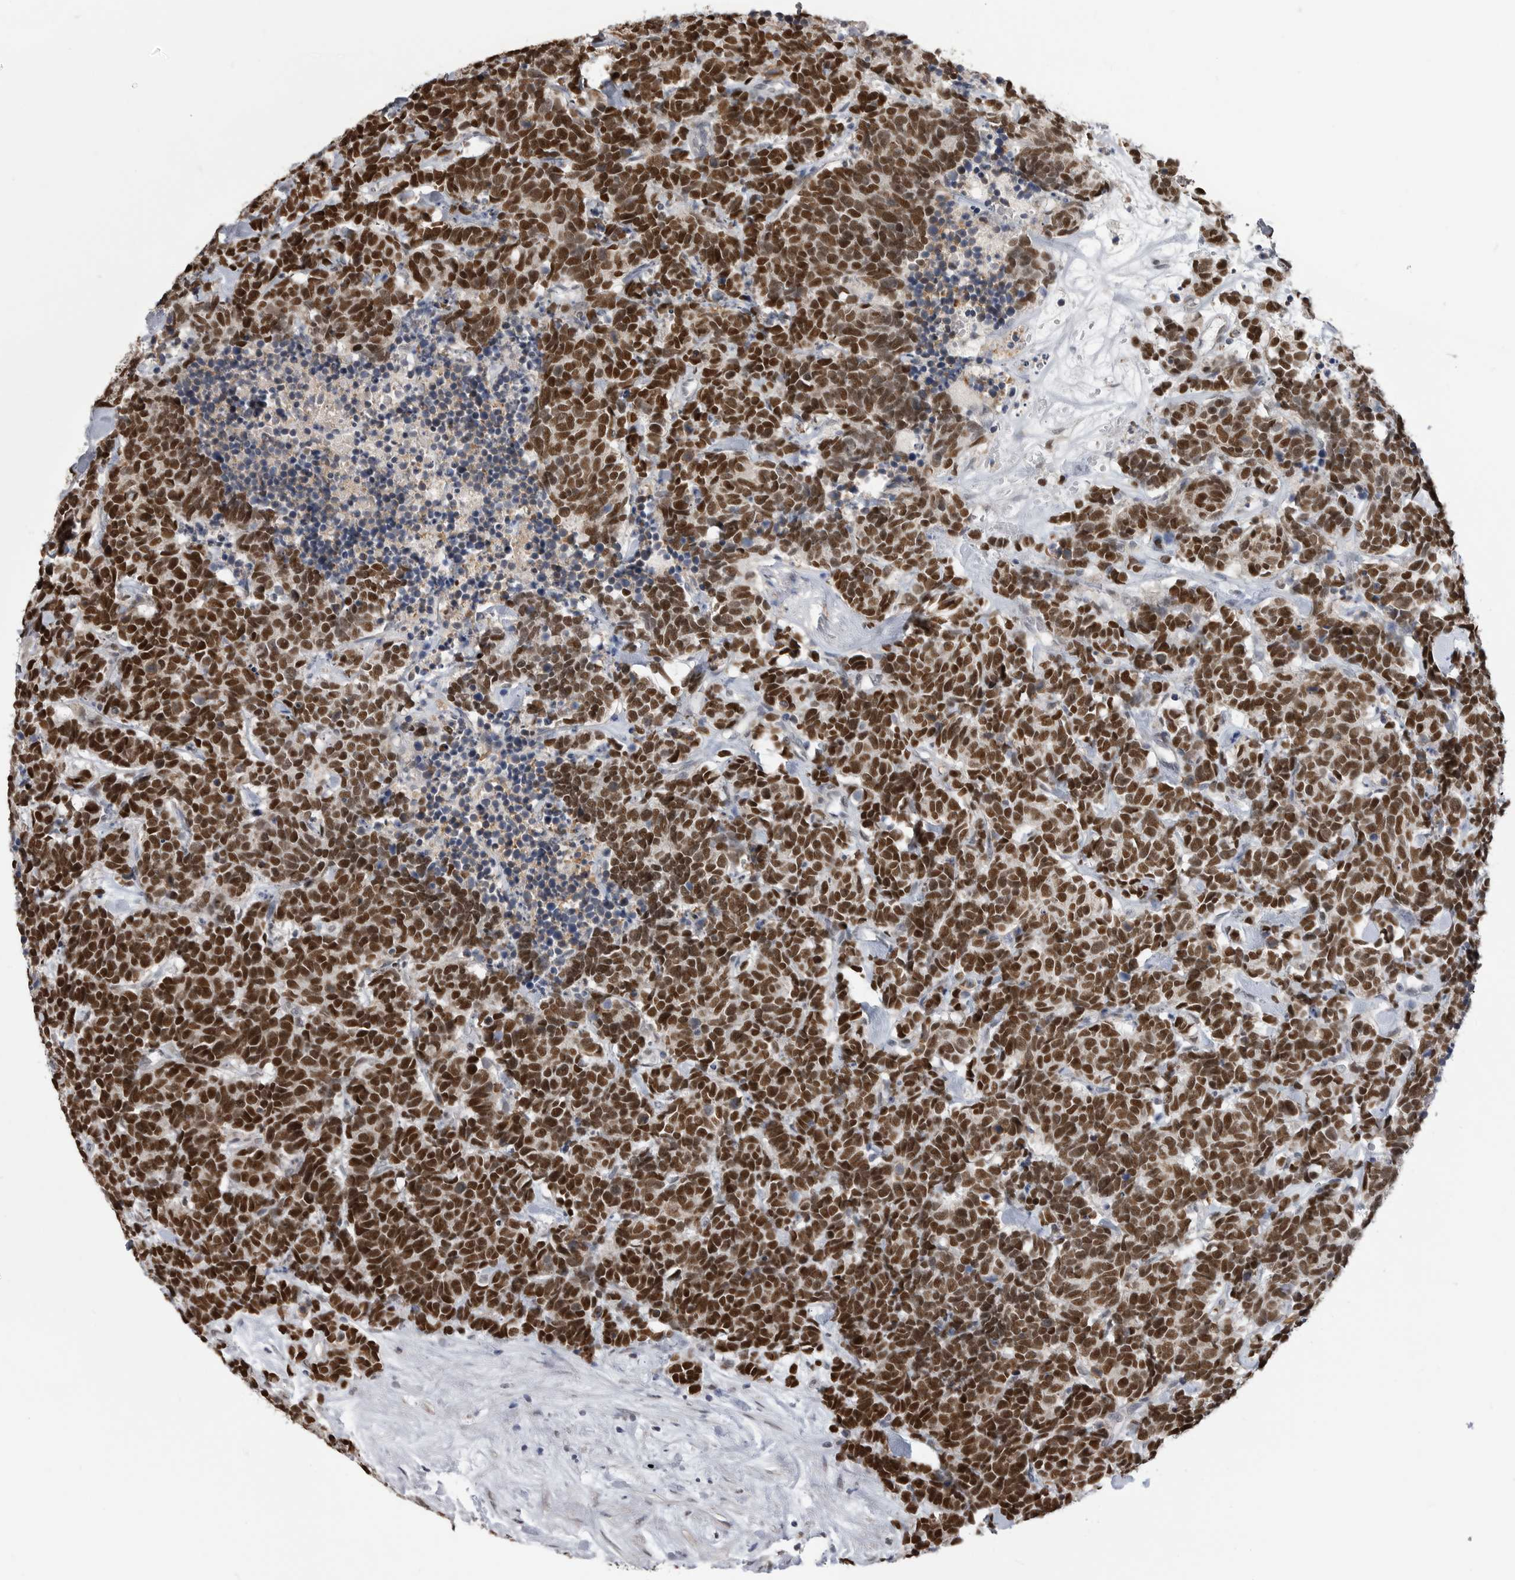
{"staining": {"intensity": "strong", "quantity": ">75%", "location": "nuclear"}, "tissue": "carcinoid", "cell_type": "Tumor cells", "image_type": "cancer", "snomed": [{"axis": "morphology", "description": "Carcinoma, NOS"}, {"axis": "morphology", "description": "Carcinoid, malignant, NOS"}, {"axis": "topography", "description": "Urinary bladder"}], "caption": "Carcinoid was stained to show a protein in brown. There is high levels of strong nuclear expression in about >75% of tumor cells.", "gene": "SMARCC1", "patient": {"sex": "male", "age": 57}}